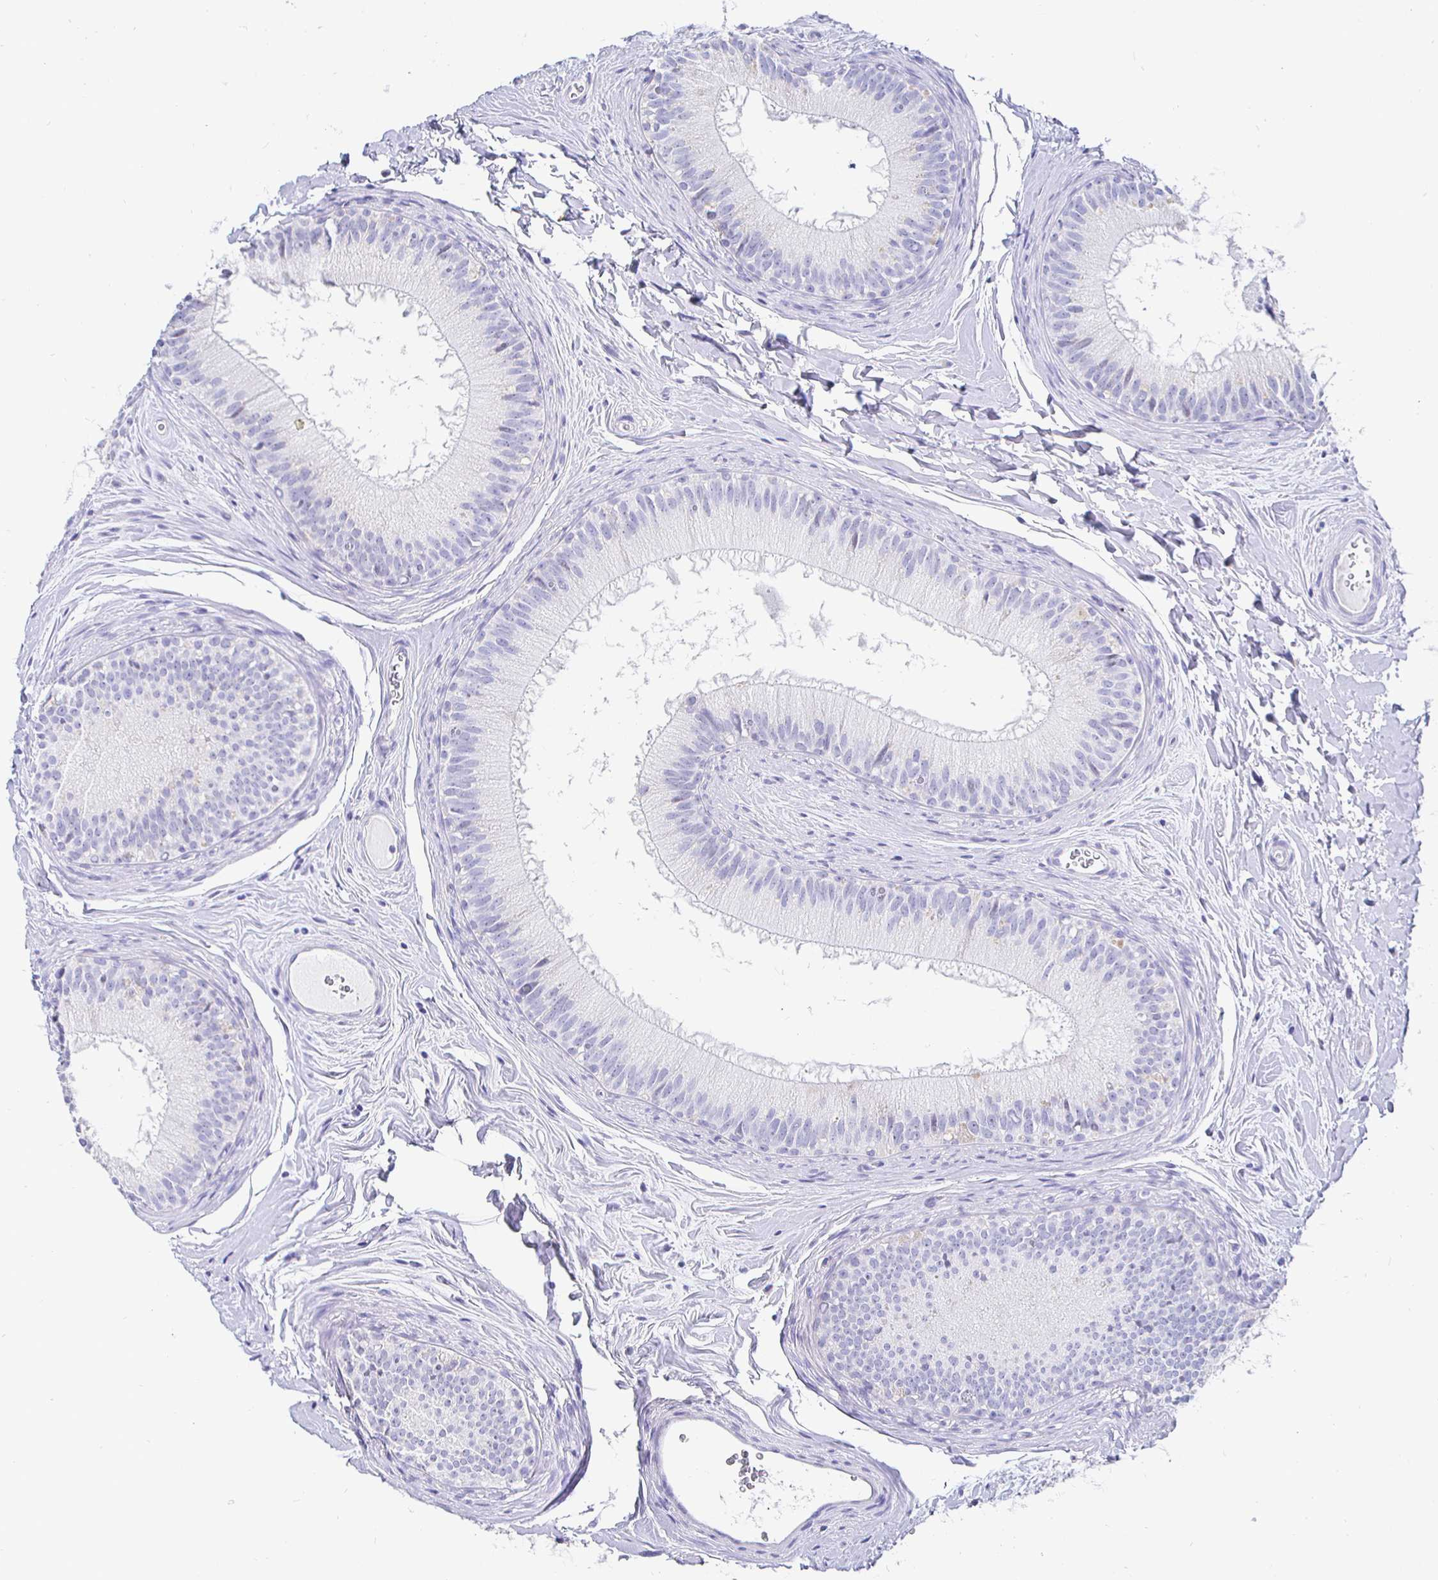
{"staining": {"intensity": "negative", "quantity": "none", "location": "none"}, "tissue": "epididymis", "cell_type": "Glandular cells", "image_type": "normal", "snomed": [{"axis": "morphology", "description": "Normal tissue, NOS"}, {"axis": "topography", "description": "Epididymis"}], "caption": "Glandular cells show no significant protein staining in unremarkable epididymis.", "gene": "CR2", "patient": {"sex": "male", "age": 44}}